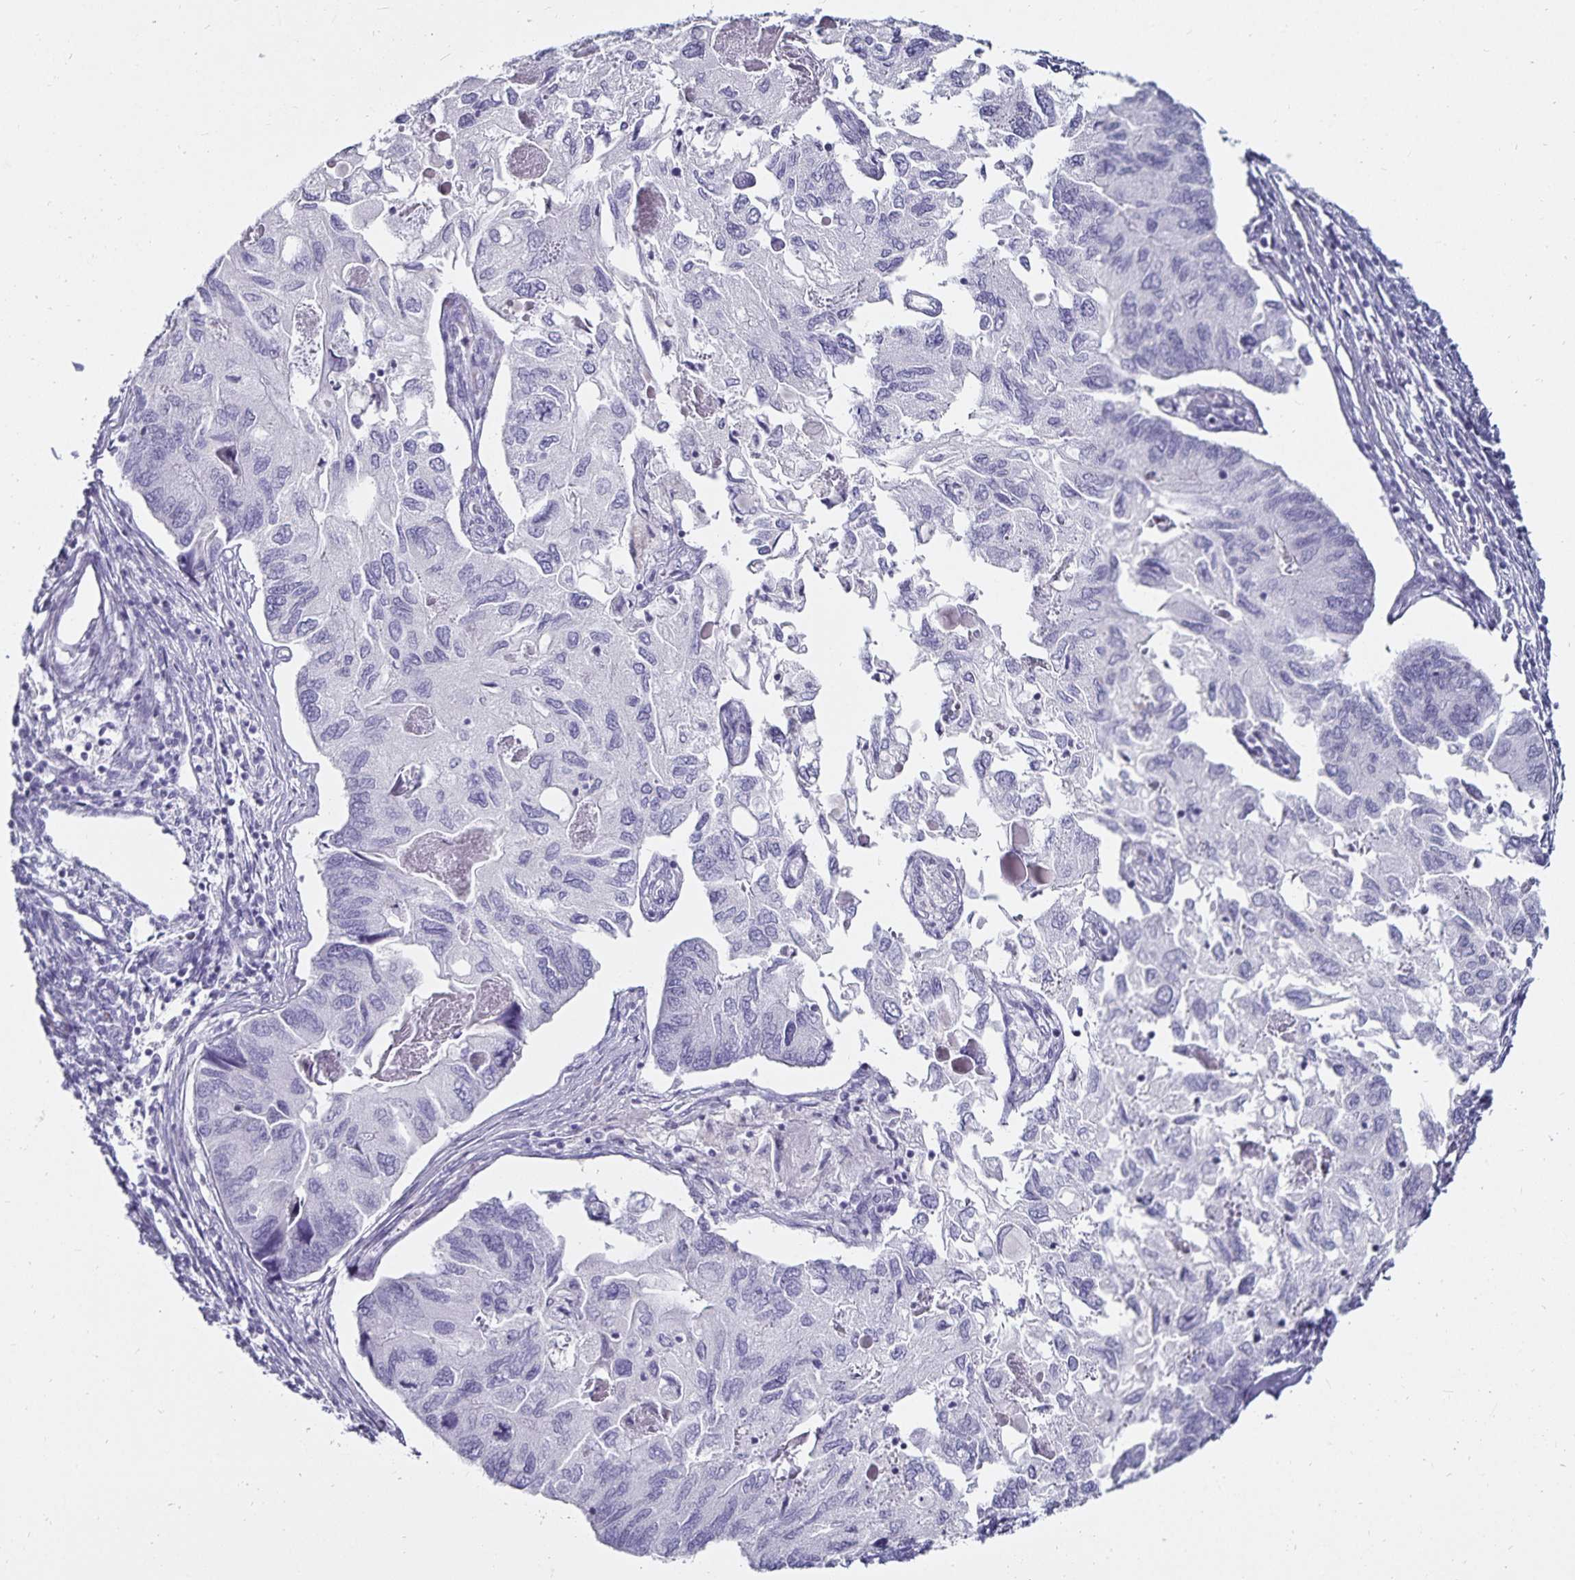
{"staining": {"intensity": "negative", "quantity": "none", "location": "none"}, "tissue": "endometrial cancer", "cell_type": "Tumor cells", "image_type": "cancer", "snomed": [{"axis": "morphology", "description": "Carcinoma, NOS"}, {"axis": "topography", "description": "Uterus"}], "caption": "DAB (3,3'-diaminobenzidine) immunohistochemical staining of carcinoma (endometrial) shows no significant positivity in tumor cells.", "gene": "DEFA6", "patient": {"sex": "female", "age": 76}}